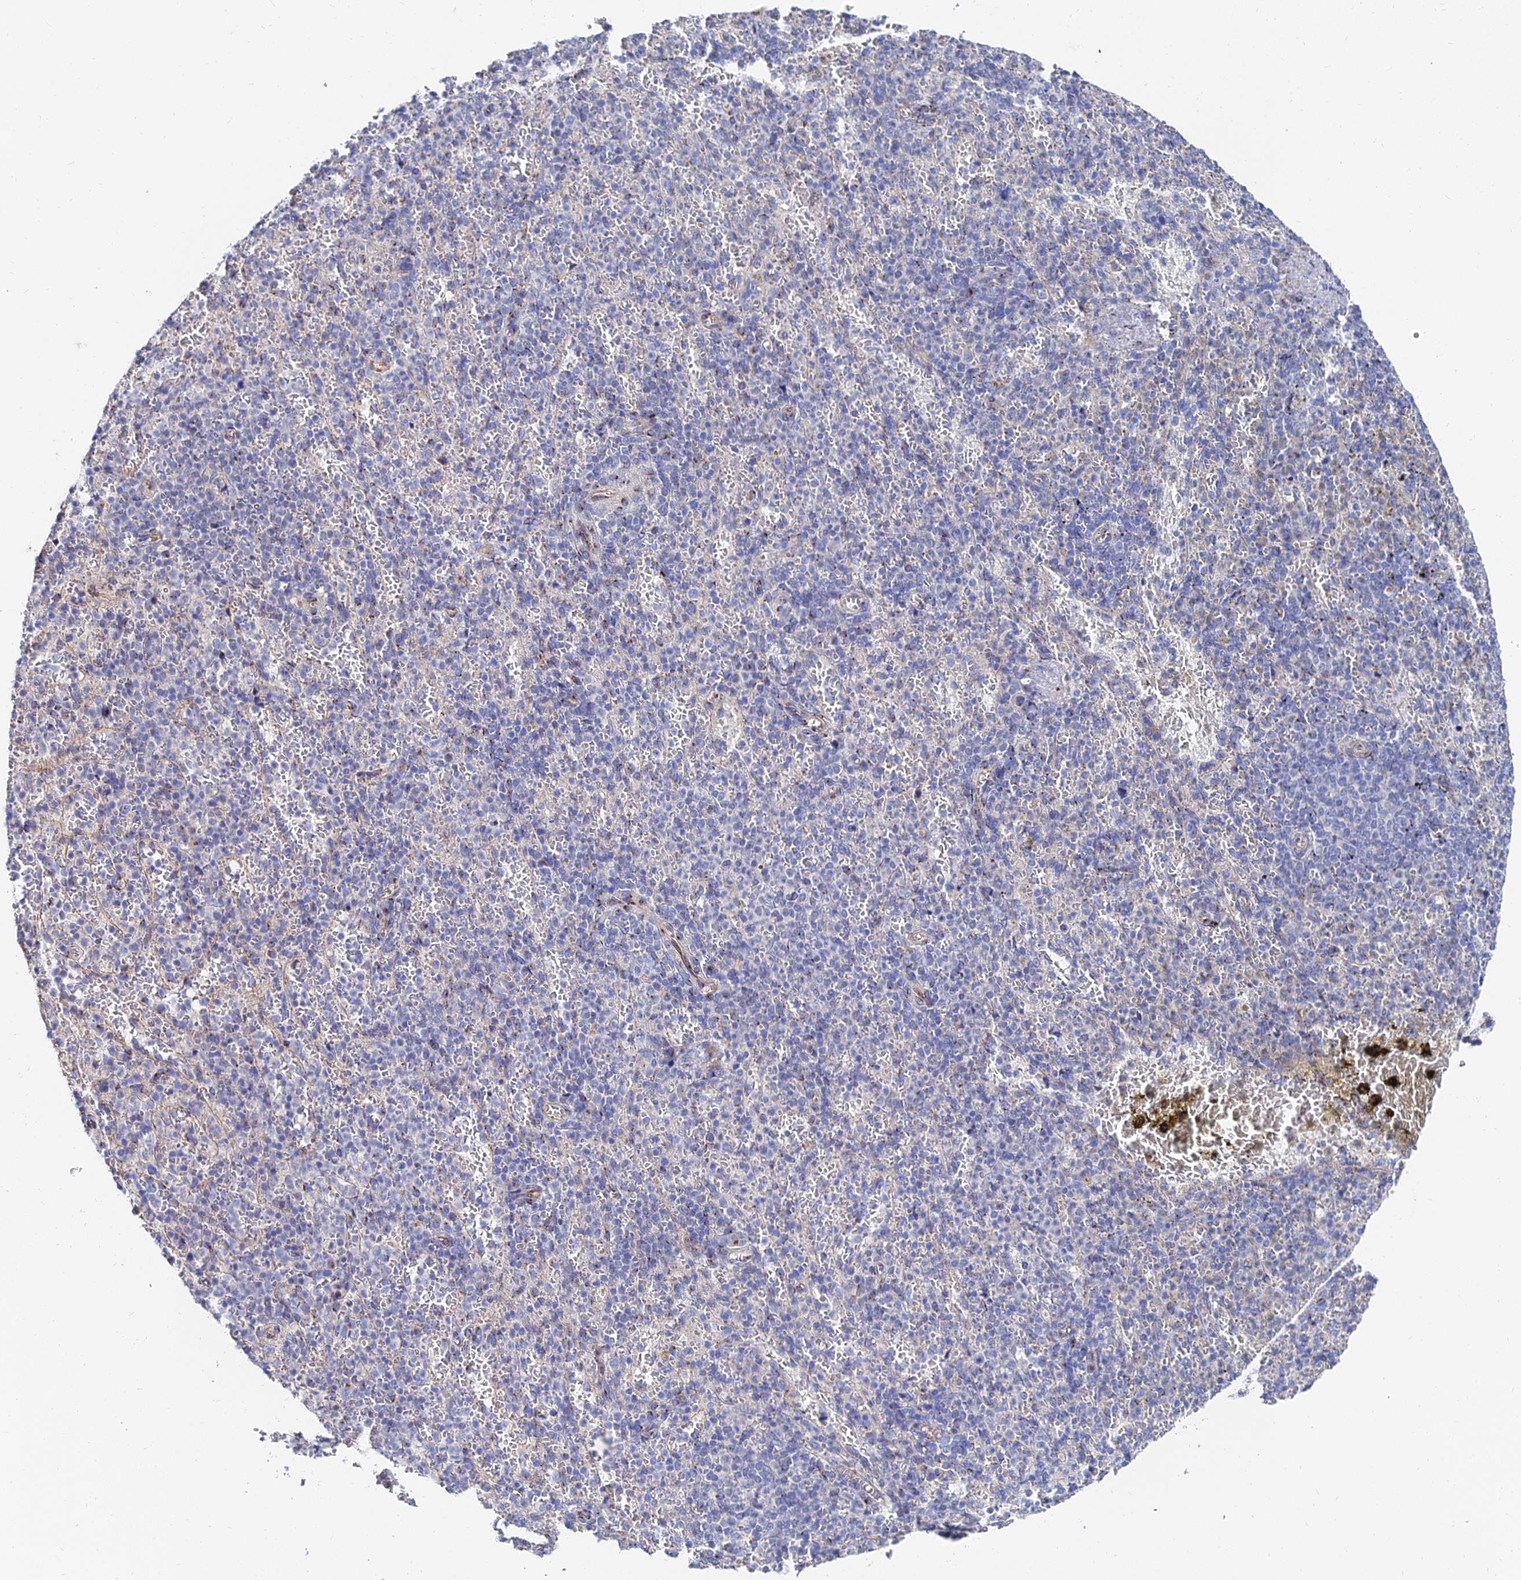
{"staining": {"intensity": "negative", "quantity": "none", "location": "none"}, "tissue": "spleen", "cell_type": "Cells in red pulp", "image_type": "normal", "snomed": [{"axis": "morphology", "description": "Normal tissue, NOS"}, {"axis": "topography", "description": "Spleen"}], "caption": "Cells in red pulp are negative for brown protein staining in unremarkable spleen. (DAB immunohistochemistry (IHC) visualized using brightfield microscopy, high magnification).", "gene": "BORCS8", "patient": {"sex": "female", "age": 74}}